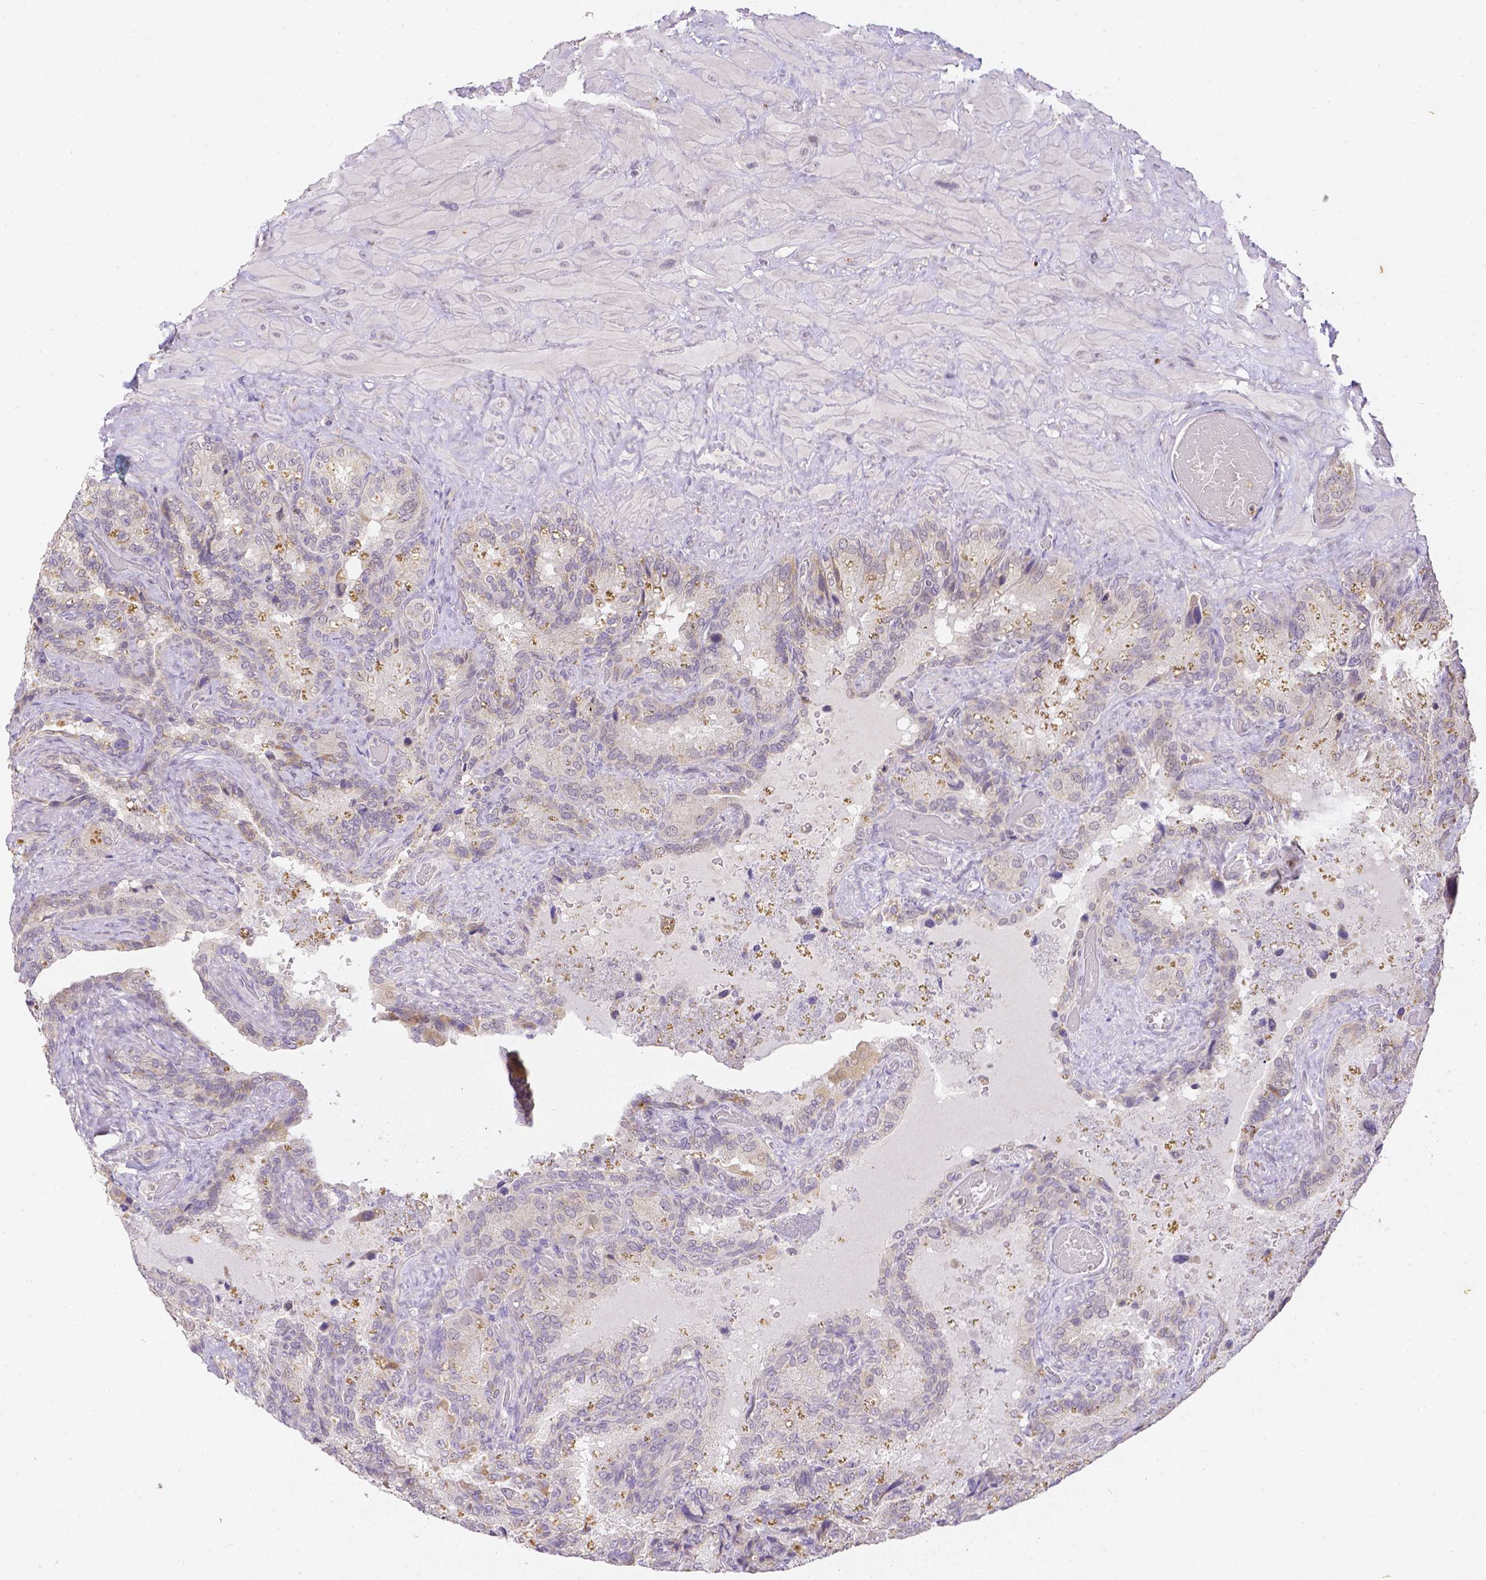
{"staining": {"intensity": "weak", "quantity": "<25%", "location": "cytoplasmic/membranous"}, "tissue": "seminal vesicle", "cell_type": "Glandular cells", "image_type": "normal", "snomed": [{"axis": "morphology", "description": "Normal tissue, NOS"}, {"axis": "topography", "description": "Seminal veicle"}], "caption": "Immunohistochemistry (IHC) micrograph of benign seminal vesicle: human seminal vesicle stained with DAB (3,3'-diaminobenzidine) displays no significant protein staining in glandular cells.", "gene": "ZNF280B", "patient": {"sex": "male", "age": 60}}